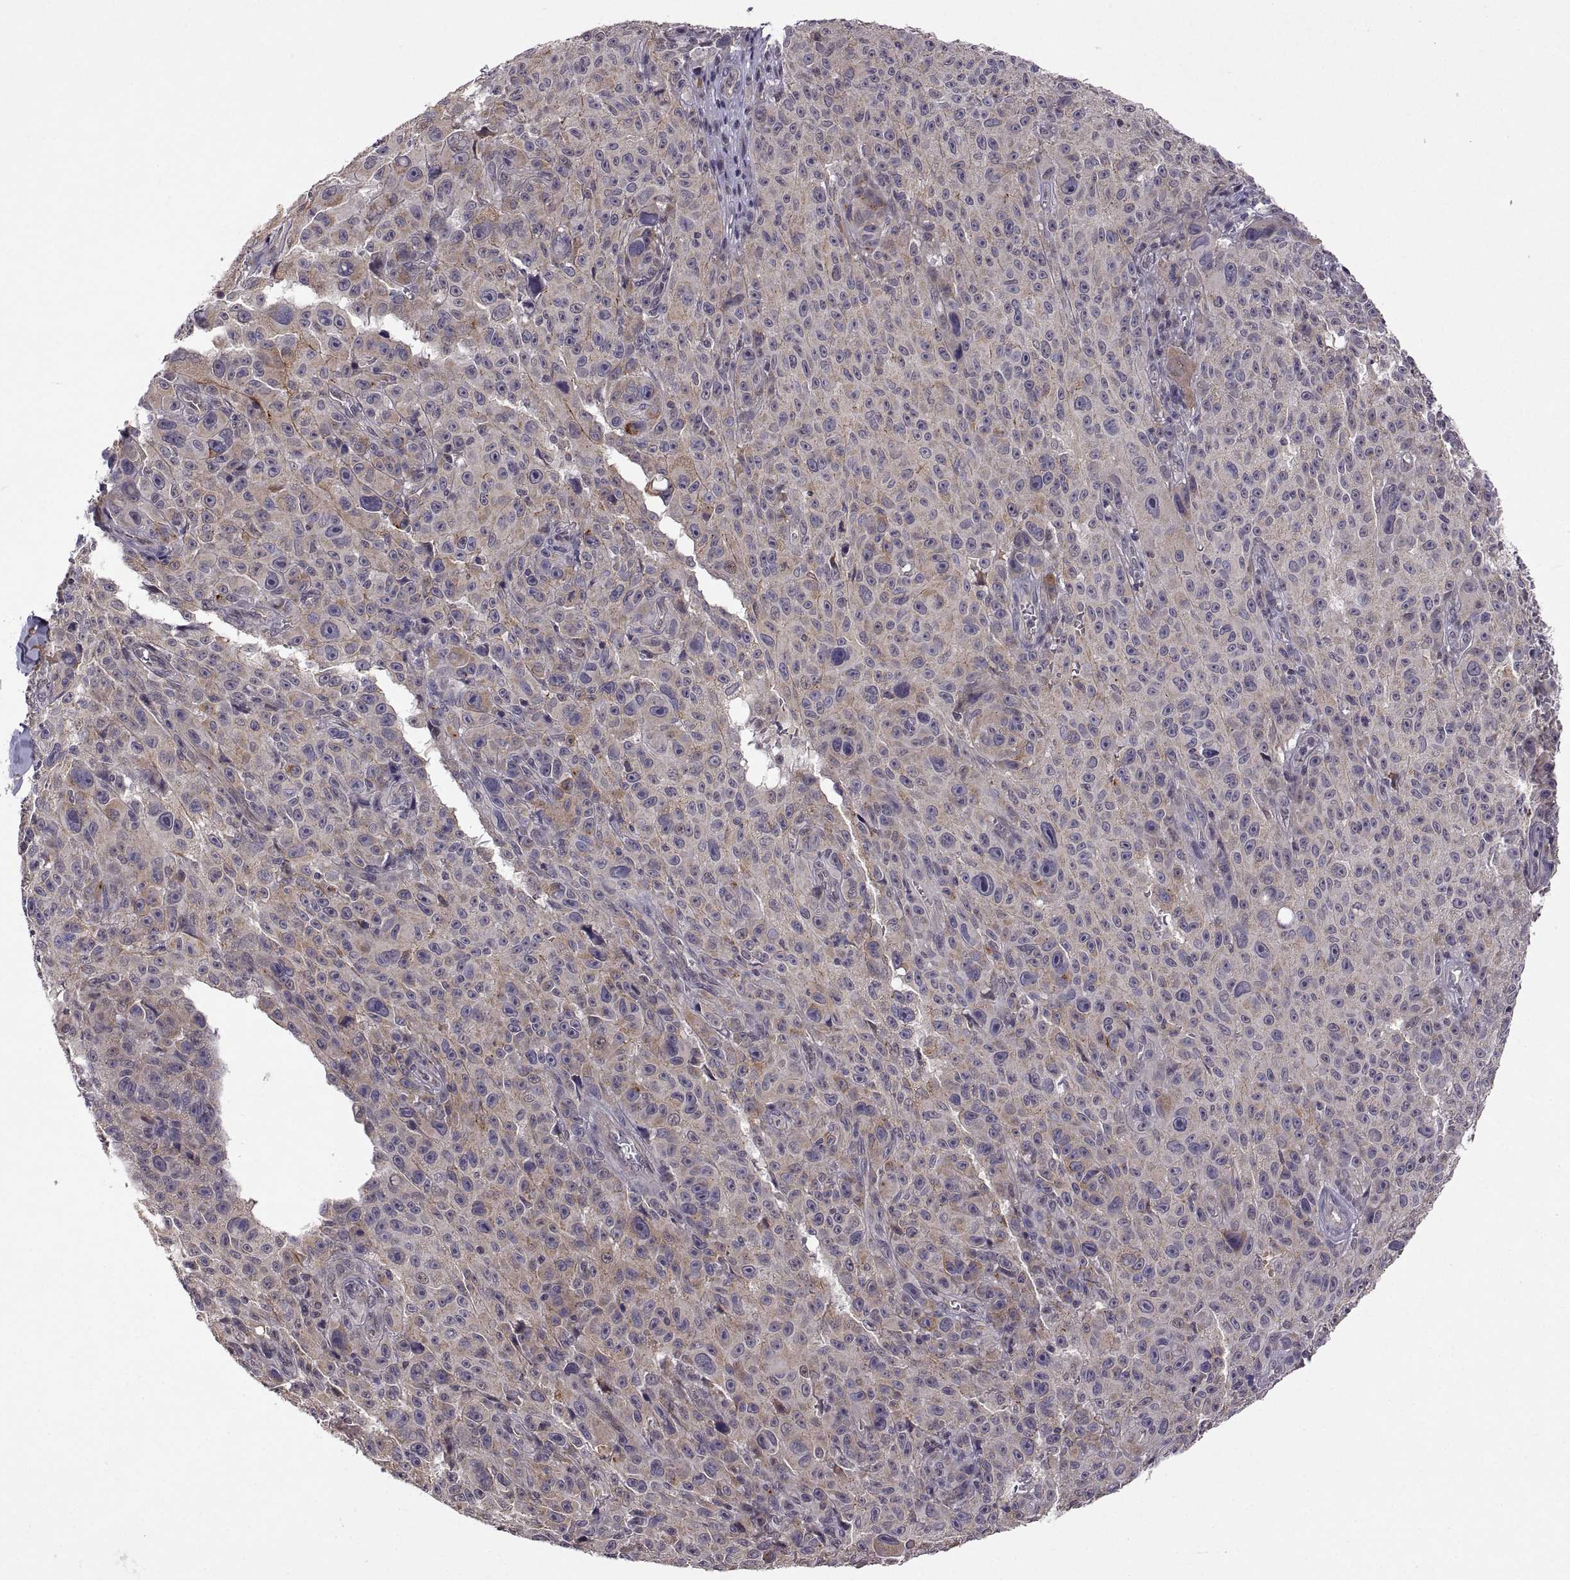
{"staining": {"intensity": "moderate", "quantity": "<25%", "location": "cytoplasmic/membranous"}, "tissue": "melanoma", "cell_type": "Tumor cells", "image_type": "cancer", "snomed": [{"axis": "morphology", "description": "Malignant melanoma, NOS"}, {"axis": "topography", "description": "Skin"}], "caption": "Melanoma stained with a protein marker shows moderate staining in tumor cells.", "gene": "LAMA1", "patient": {"sex": "female", "age": 82}}